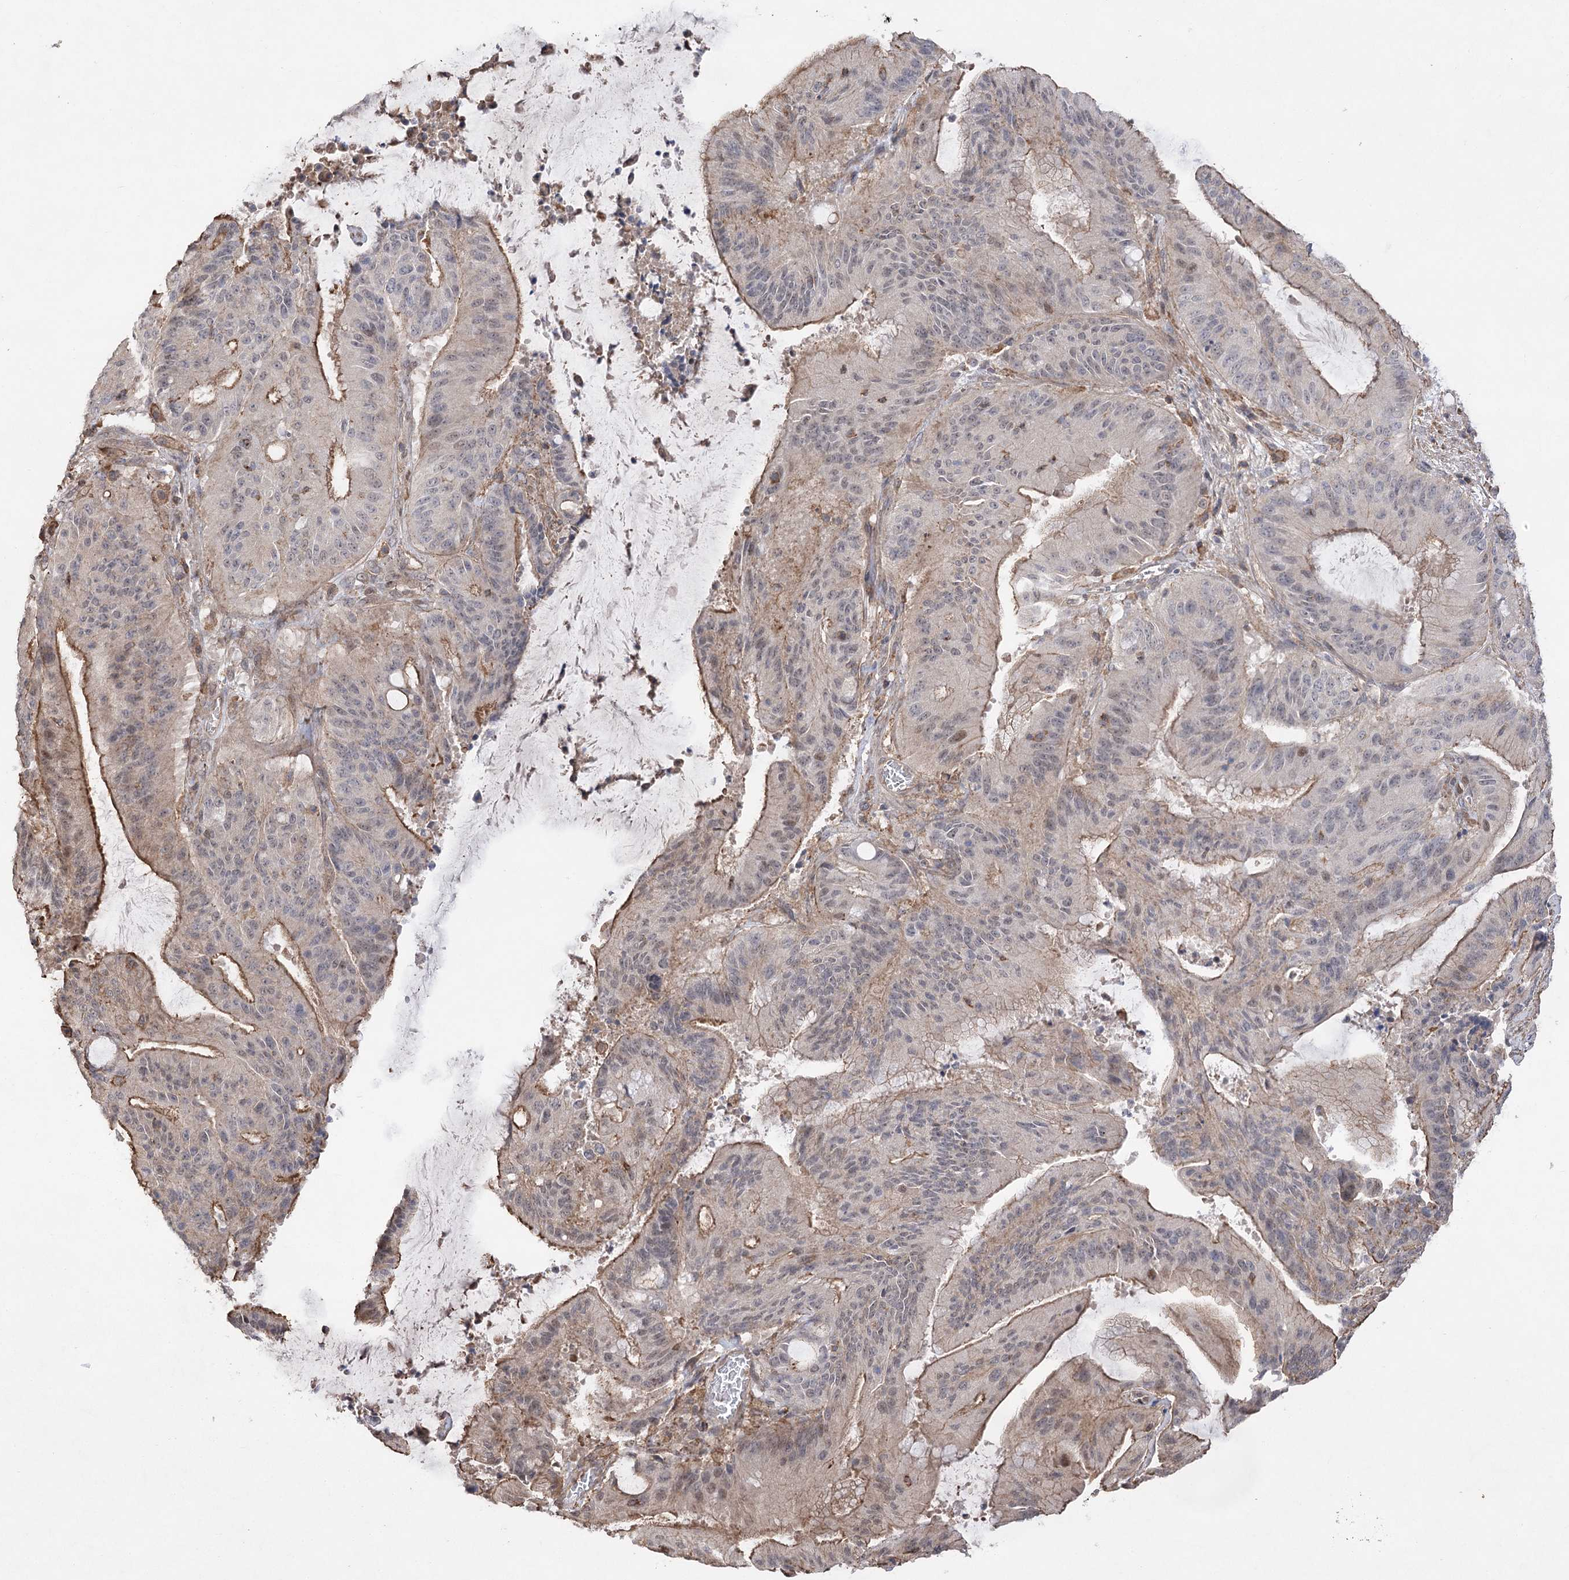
{"staining": {"intensity": "moderate", "quantity": "25%-75%", "location": "cytoplasmic/membranous"}, "tissue": "liver cancer", "cell_type": "Tumor cells", "image_type": "cancer", "snomed": [{"axis": "morphology", "description": "Normal tissue, NOS"}, {"axis": "morphology", "description": "Cholangiocarcinoma"}, {"axis": "topography", "description": "Liver"}, {"axis": "topography", "description": "Peripheral nerve tissue"}], "caption": "Human liver cancer stained with a brown dye shows moderate cytoplasmic/membranous positive expression in approximately 25%-75% of tumor cells.", "gene": "OBSL1", "patient": {"sex": "female", "age": 73}}